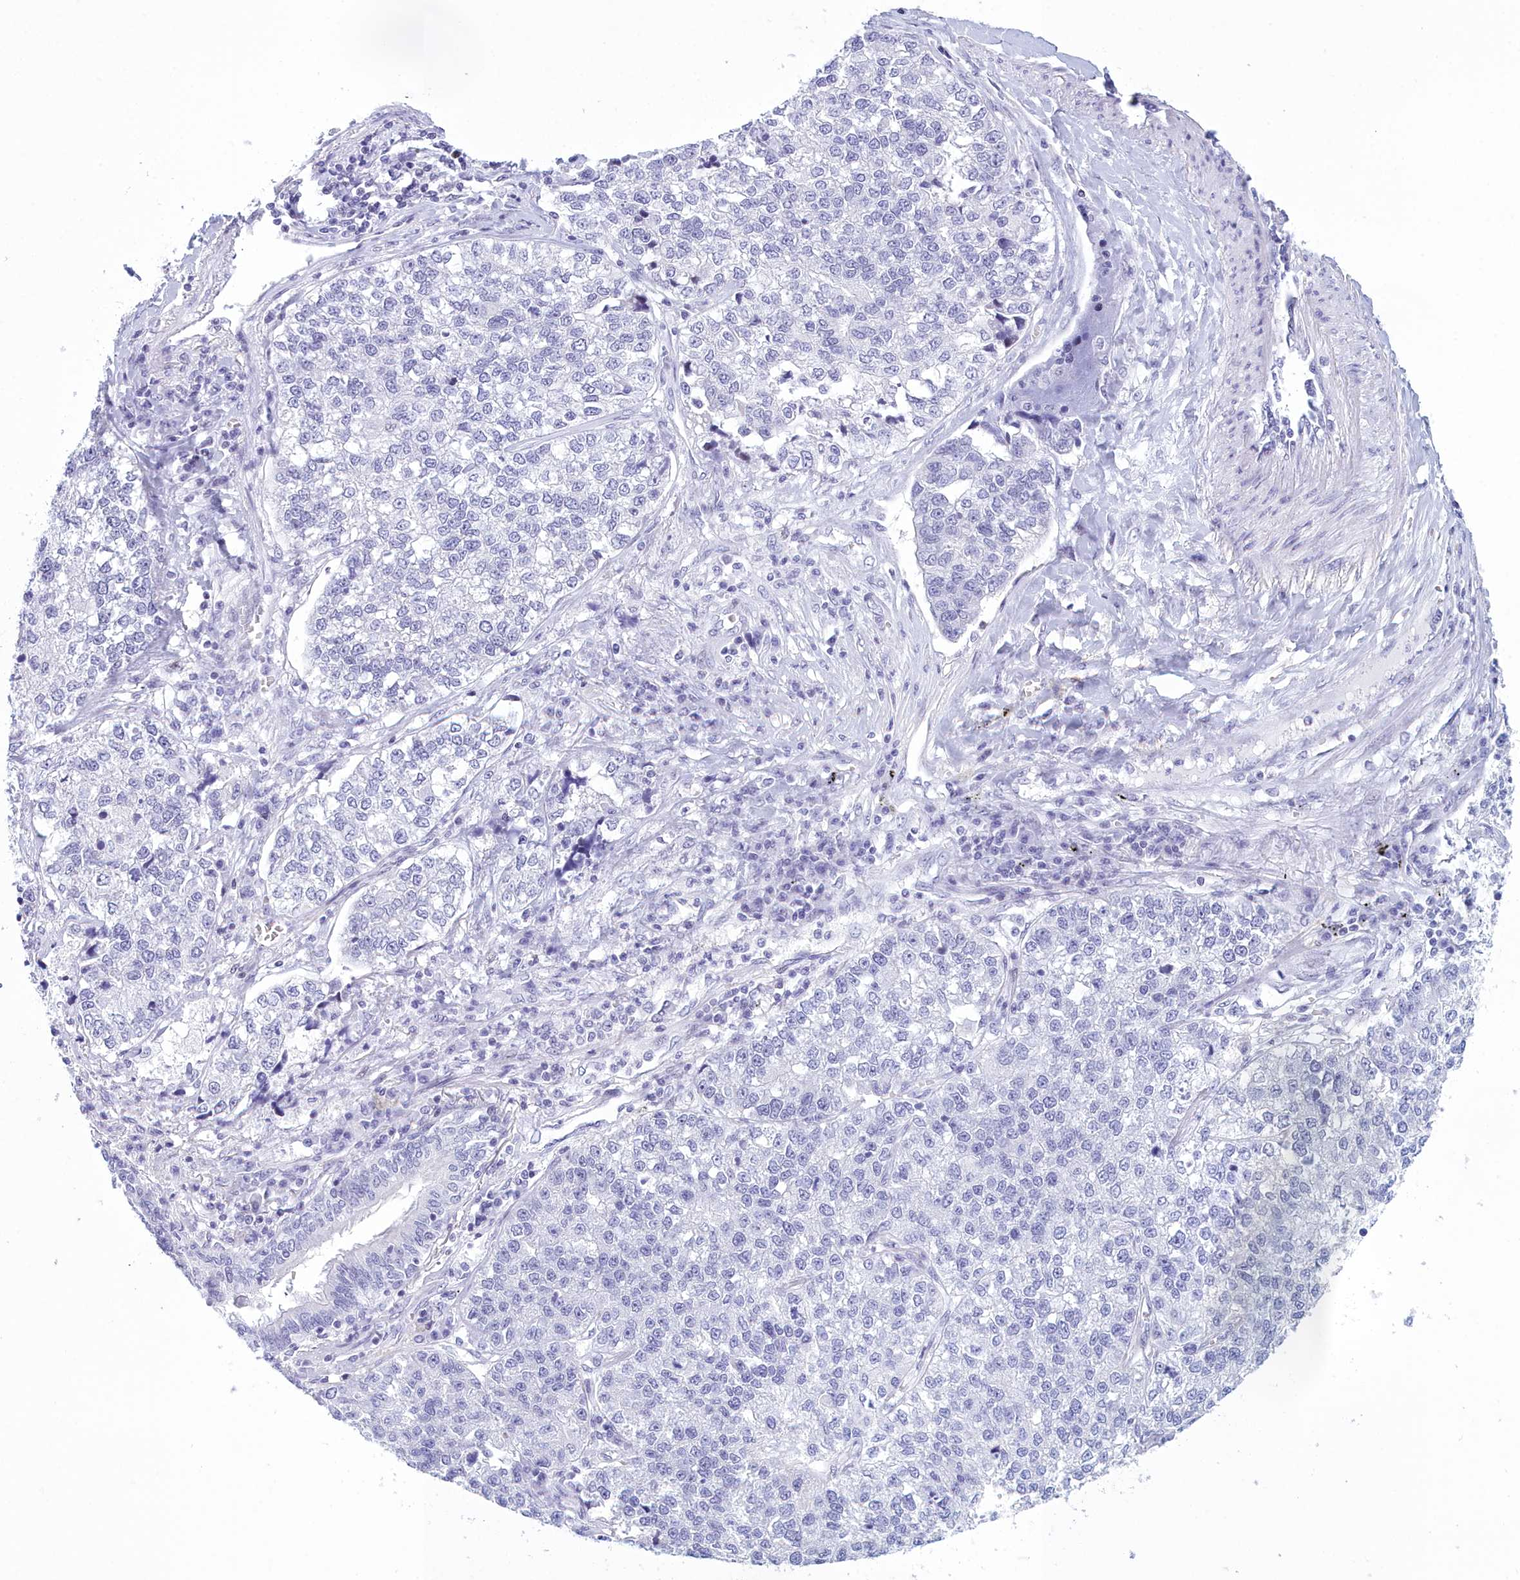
{"staining": {"intensity": "negative", "quantity": "none", "location": "none"}, "tissue": "lung cancer", "cell_type": "Tumor cells", "image_type": "cancer", "snomed": [{"axis": "morphology", "description": "Adenocarcinoma, NOS"}, {"axis": "topography", "description": "Lung"}], "caption": "High power microscopy micrograph of an immunohistochemistry (IHC) image of lung cancer, revealing no significant expression in tumor cells. The staining was performed using DAB (3,3'-diaminobenzidine) to visualize the protein expression in brown, while the nuclei were stained in blue with hematoxylin (Magnification: 20x).", "gene": "SNX20", "patient": {"sex": "male", "age": 49}}